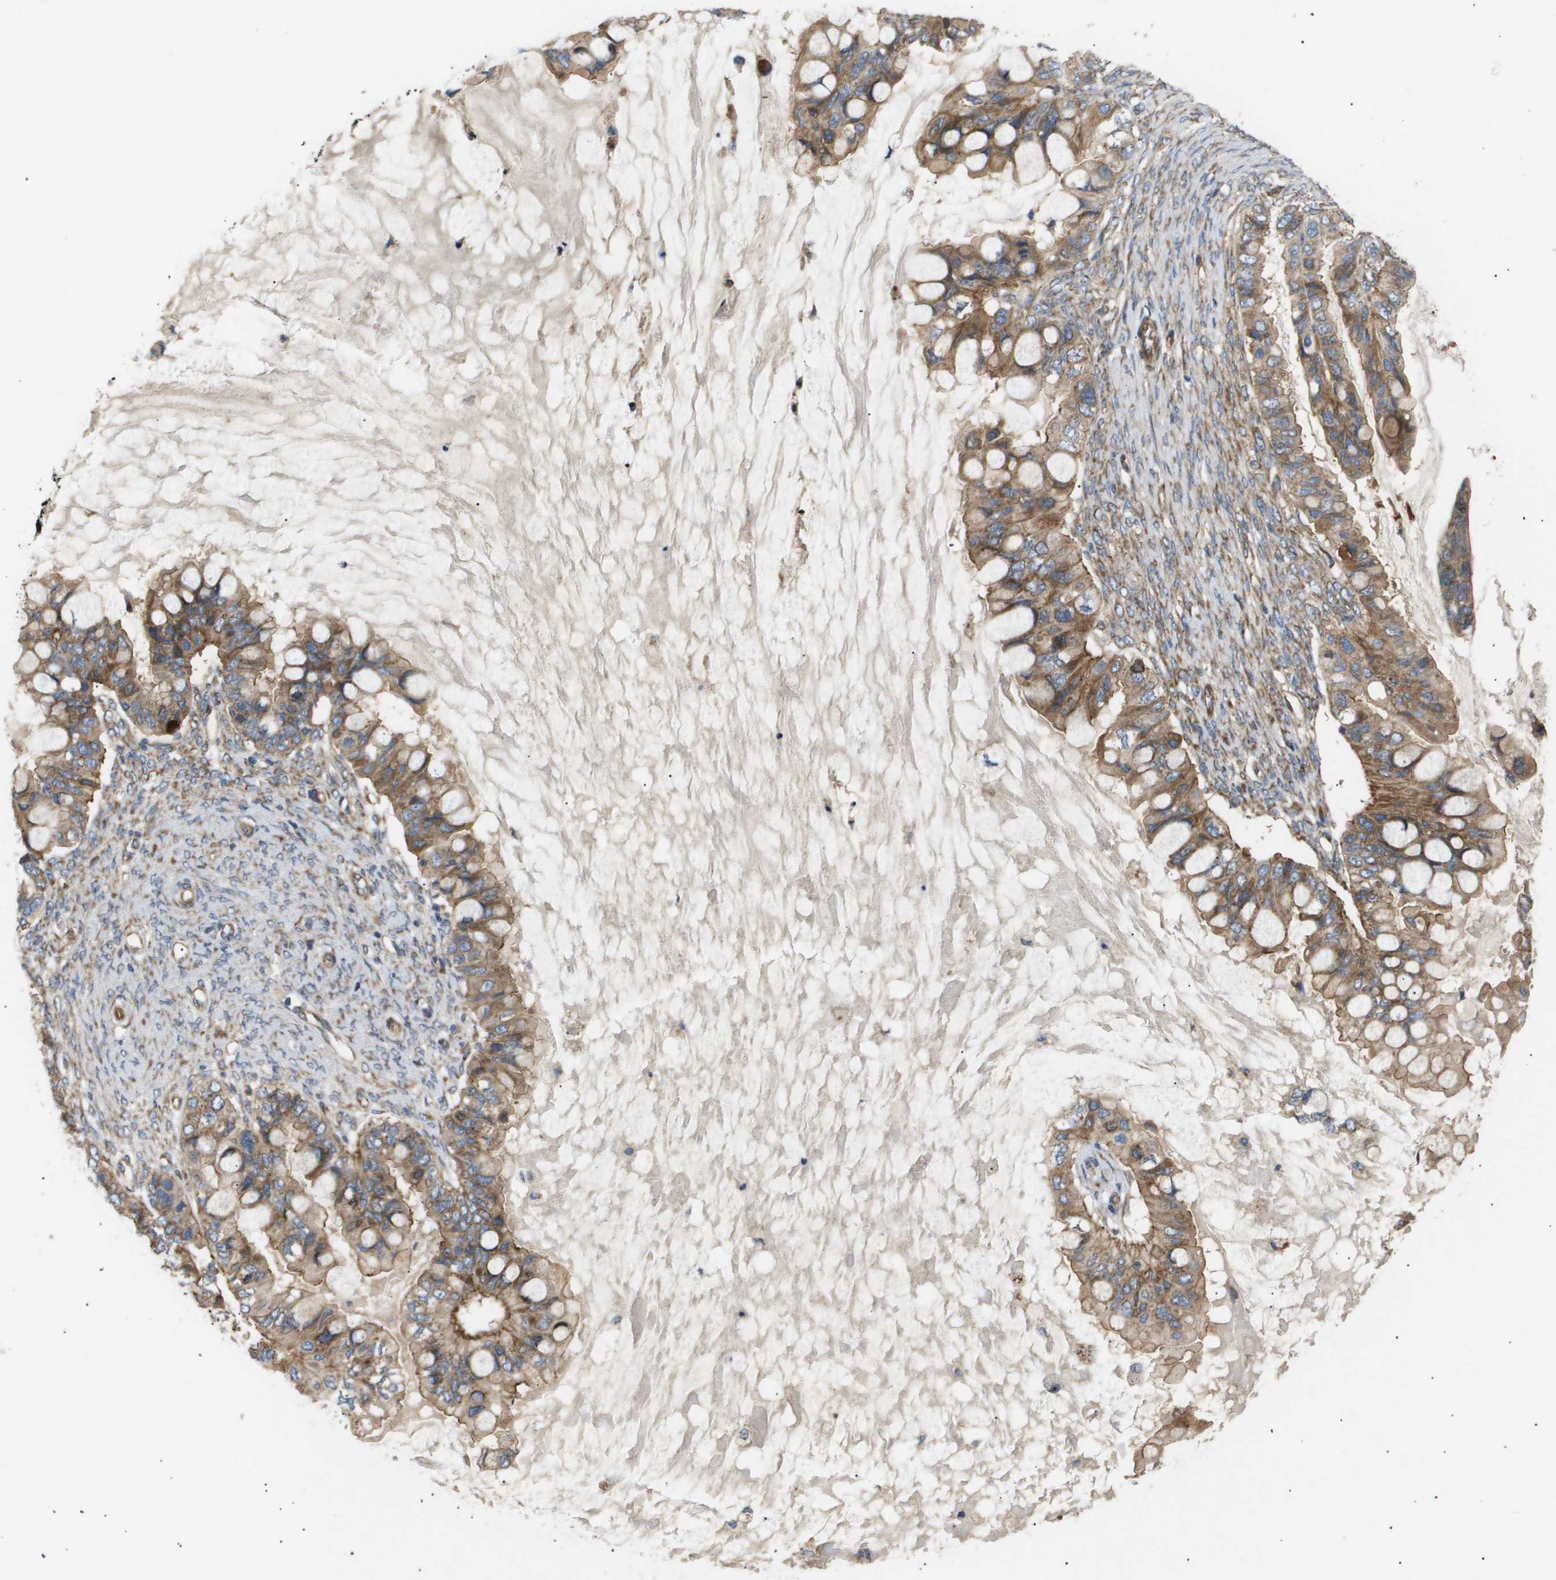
{"staining": {"intensity": "moderate", "quantity": ">75%", "location": "cytoplasmic/membranous"}, "tissue": "ovarian cancer", "cell_type": "Tumor cells", "image_type": "cancer", "snomed": [{"axis": "morphology", "description": "Cystadenocarcinoma, mucinous, NOS"}, {"axis": "topography", "description": "Ovary"}], "caption": "Tumor cells display moderate cytoplasmic/membranous expression in approximately >75% of cells in mucinous cystadenocarcinoma (ovarian).", "gene": "LYSMD3", "patient": {"sex": "female", "age": 80}}